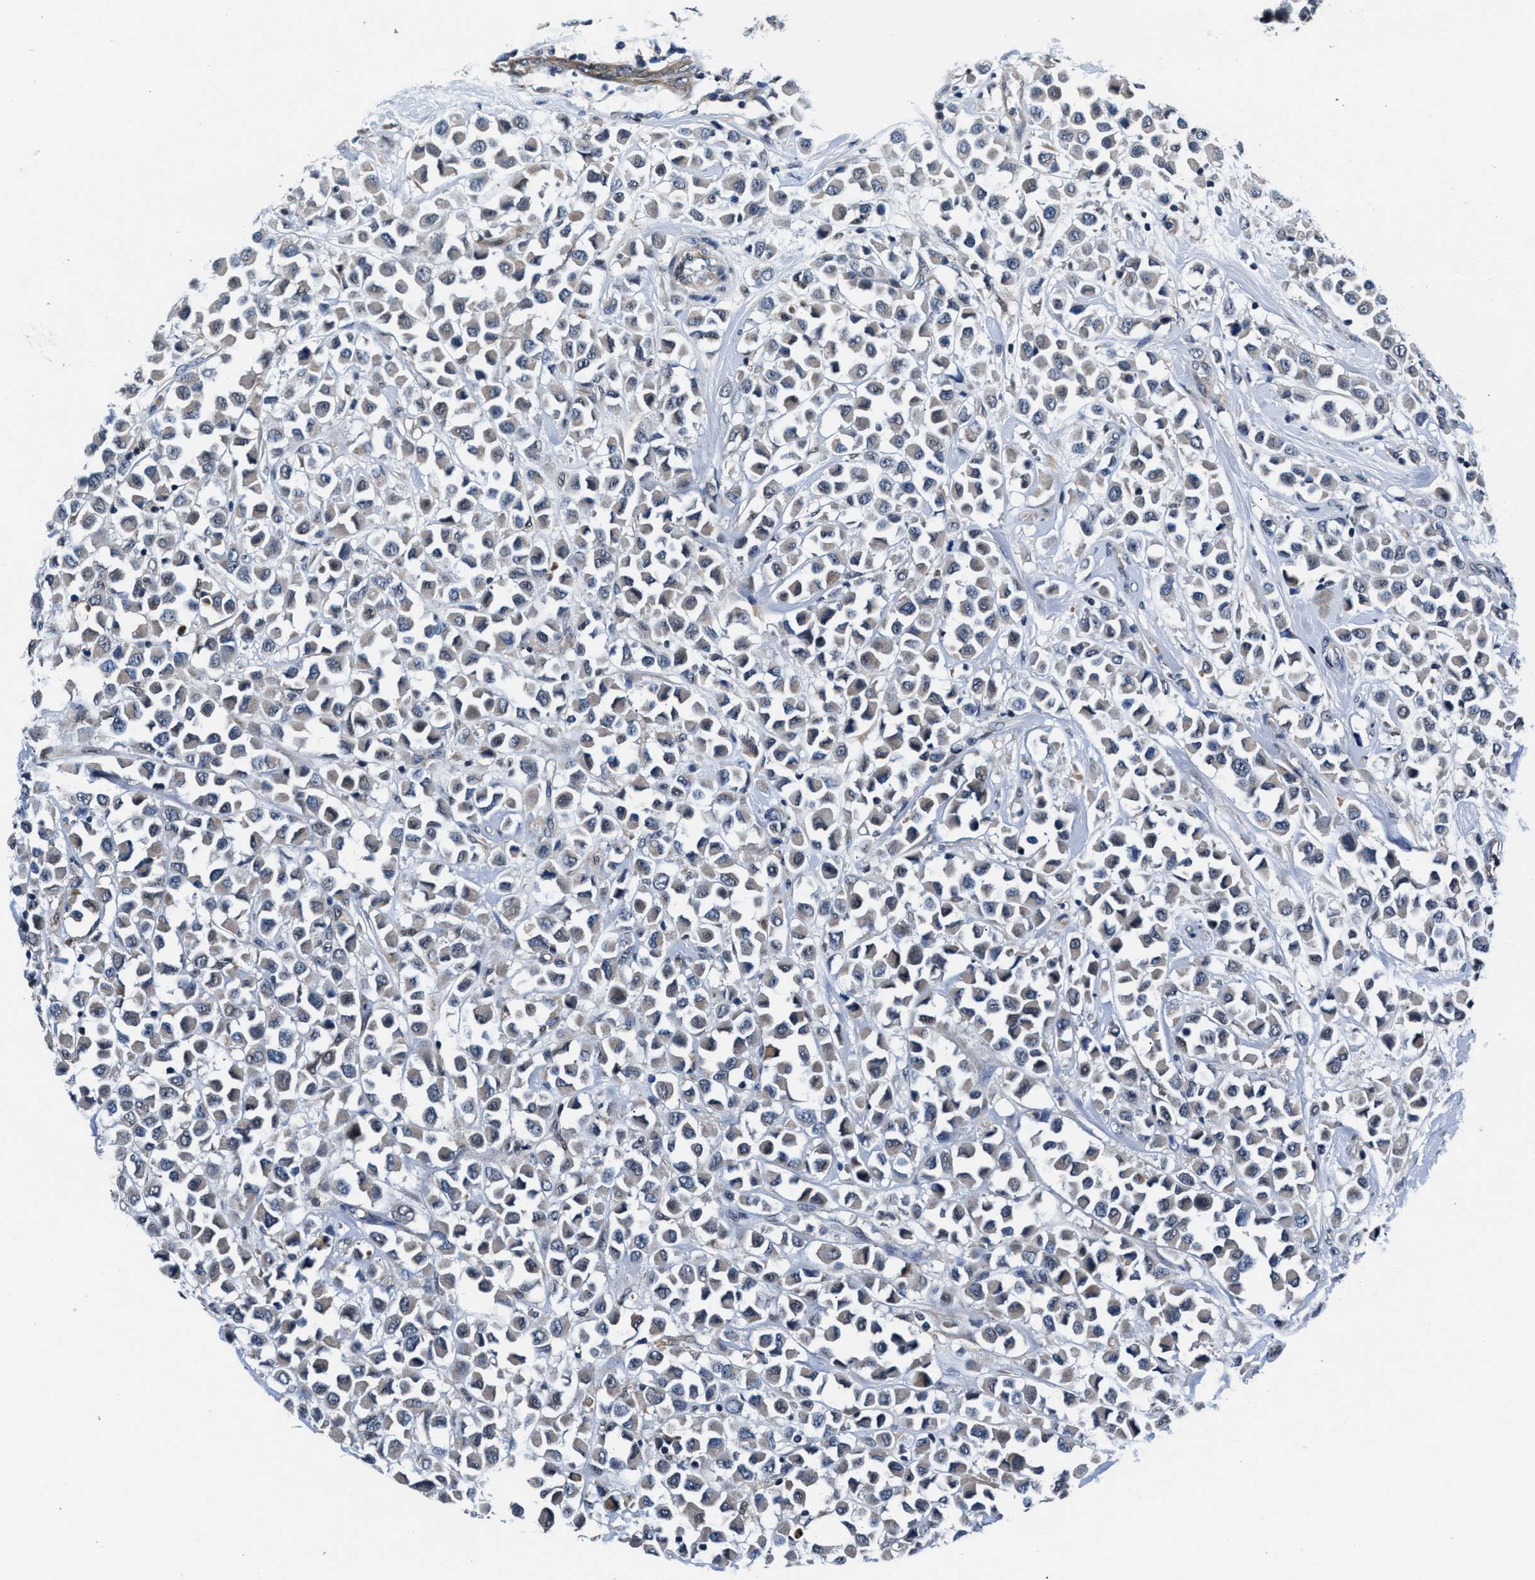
{"staining": {"intensity": "negative", "quantity": "none", "location": "none"}, "tissue": "breast cancer", "cell_type": "Tumor cells", "image_type": "cancer", "snomed": [{"axis": "morphology", "description": "Duct carcinoma"}, {"axis": "topography", "description": "Breast"}], "caption": "IHC histopathology image of human breast cancer stained for a protein (brown), which reveals no positivity in tumor cells.", "gene": "PRPSAP2", "patient": {"sex": "female", "age": 61}}